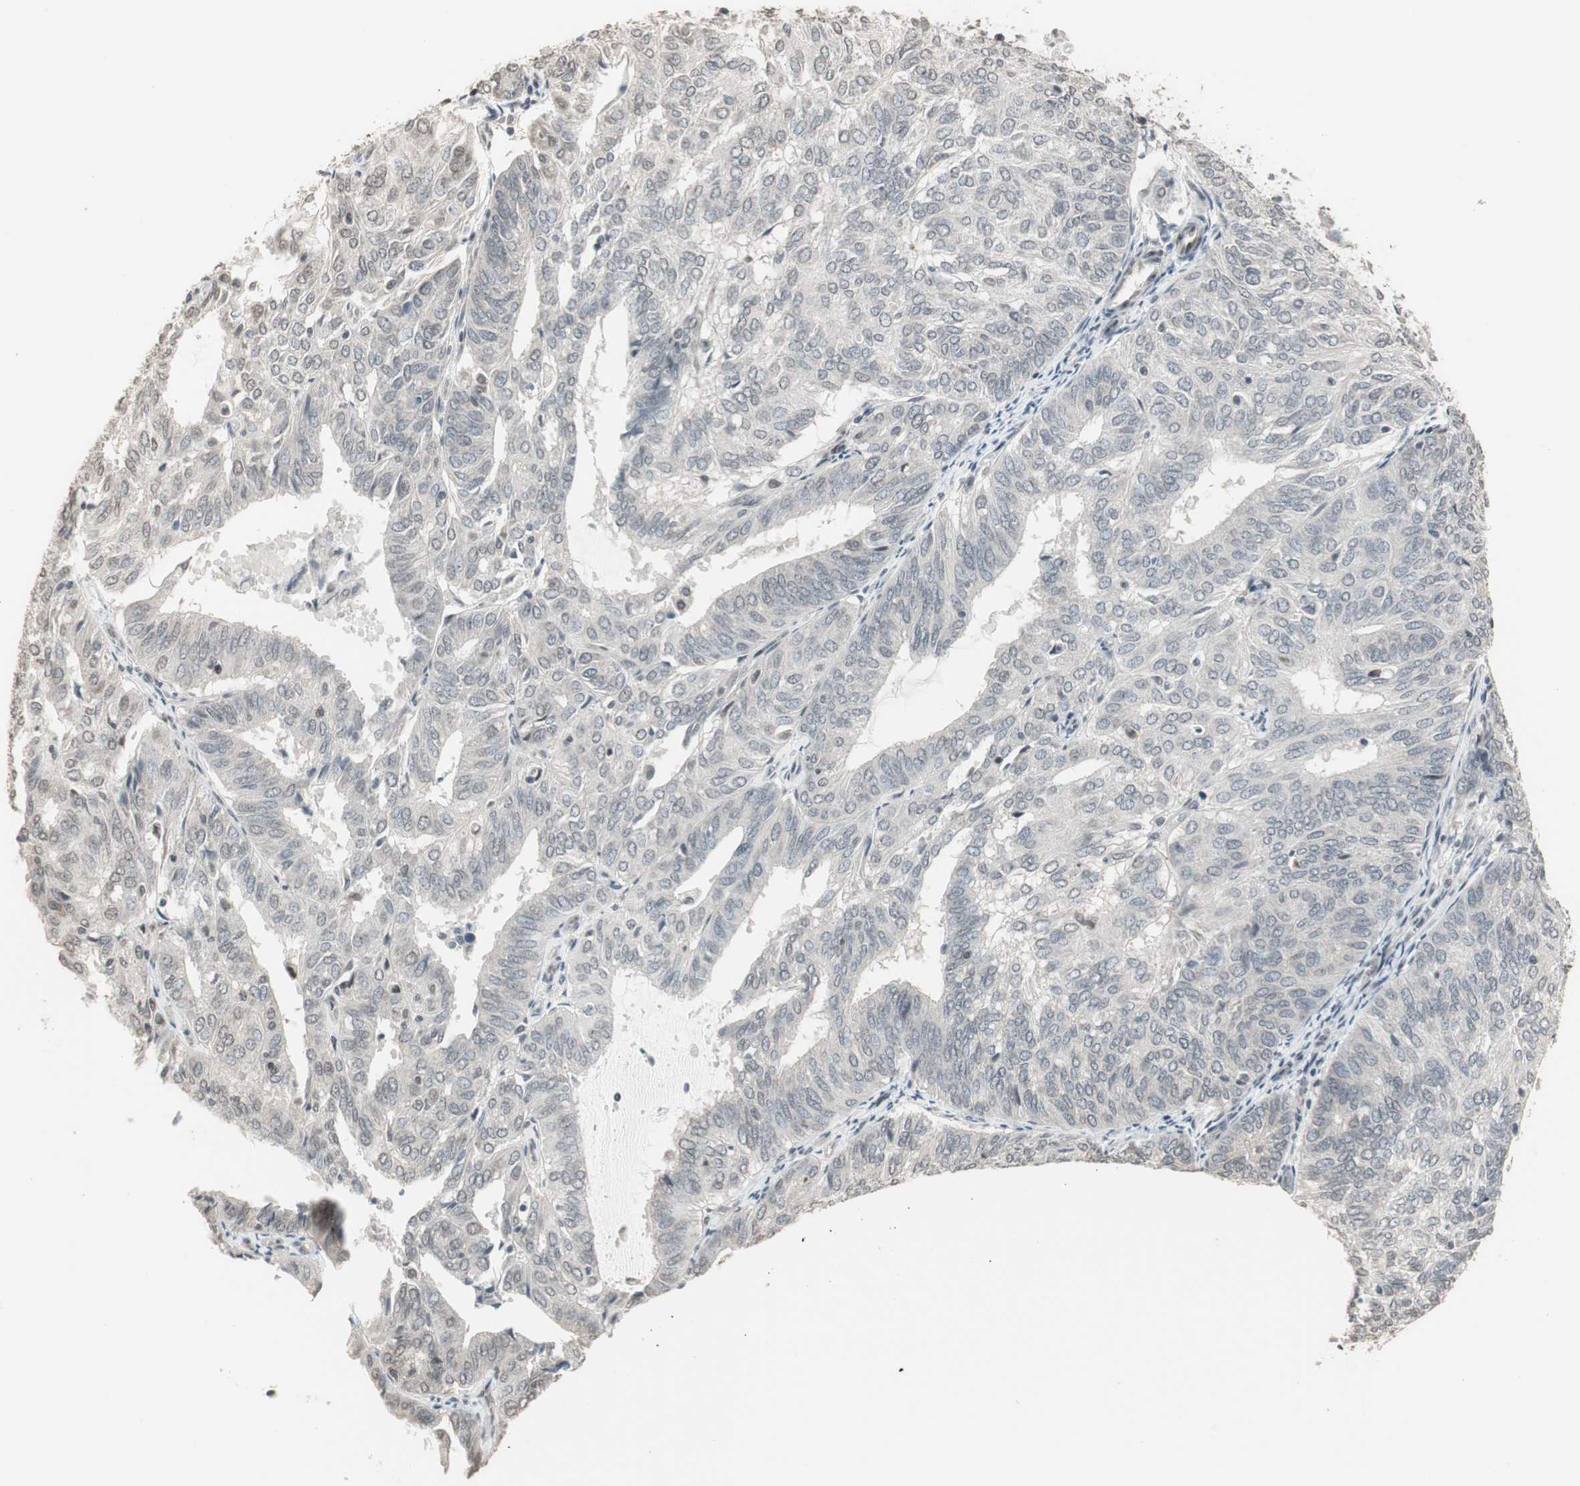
{"staining": {"intensity": "negative", "quantity": "none", "location": "none"}, "tissue": "endometrial cancer", "cell_type": "Tumor cells", "image_type": "cancer", "snomed": [{"axis": "morphology", "description": "Adenocarcinoma, NOS"}, {"axis": "topography", "description": "Uterus"}], "caption": "Immunohistochemical staining of endometrial cancer (adenocarcinoma) displays no significant expression in tumor cells.", "gene": "CBLC", "patient": {"sex": "female", "age": 60}}